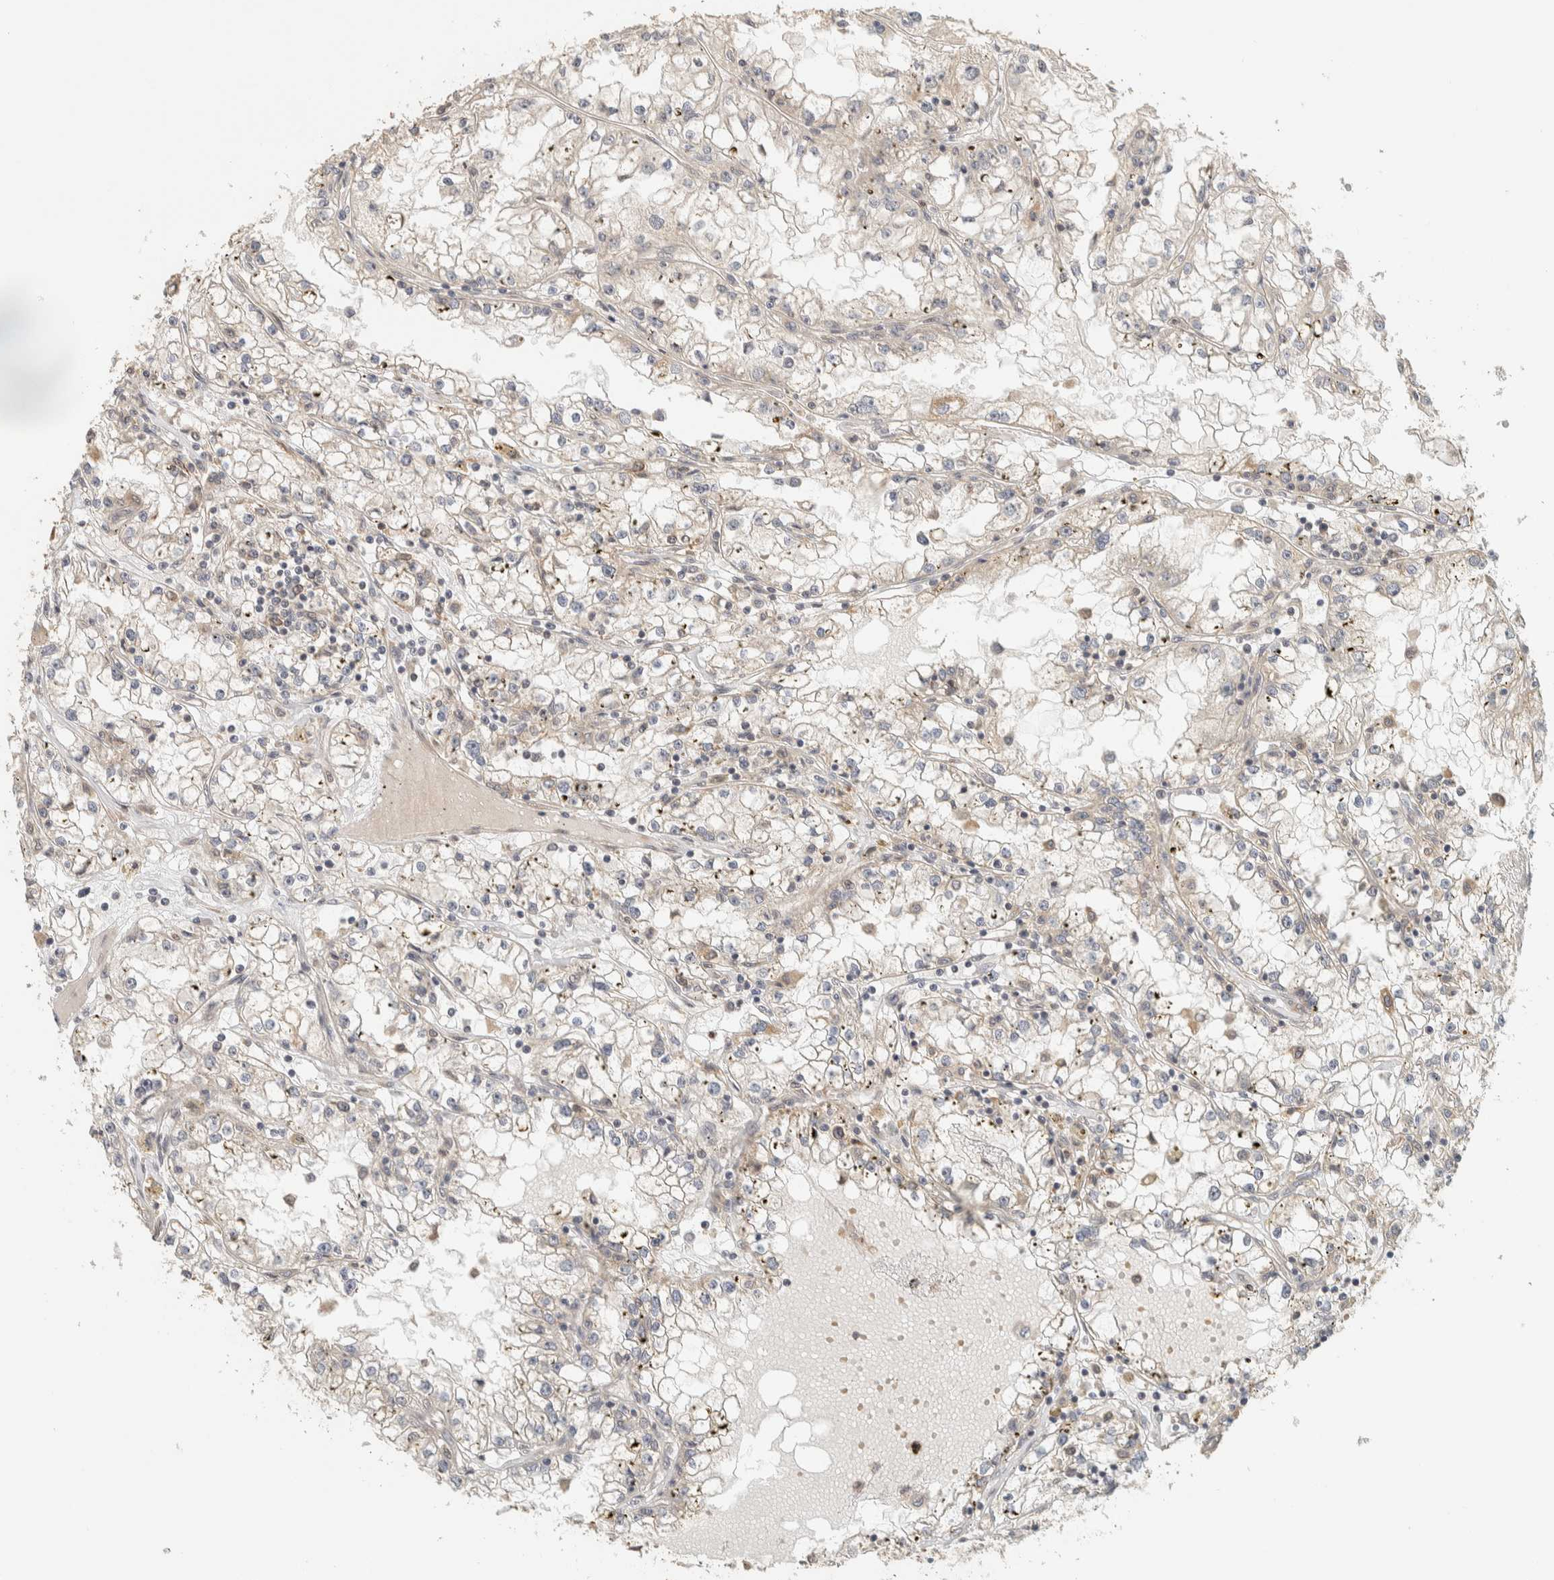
{"staining": {"intensity": "negative", "quantity": "none", "location": "none"}, "tissue": "renal cancer", "cell_type": "Tumor cells", "image_type": "cancer", "snomed": [{"axis": "morphology", "description": "Adenocarcinoma, NOS"}, {"axis": "topography", "description": "Kidney"}], "caption": "Immunohistochemistry of renal cancer exhibits no positivity in tumor cells.", "gene": "ADSS2", "patient": {"sex": "male", "age": 56}}